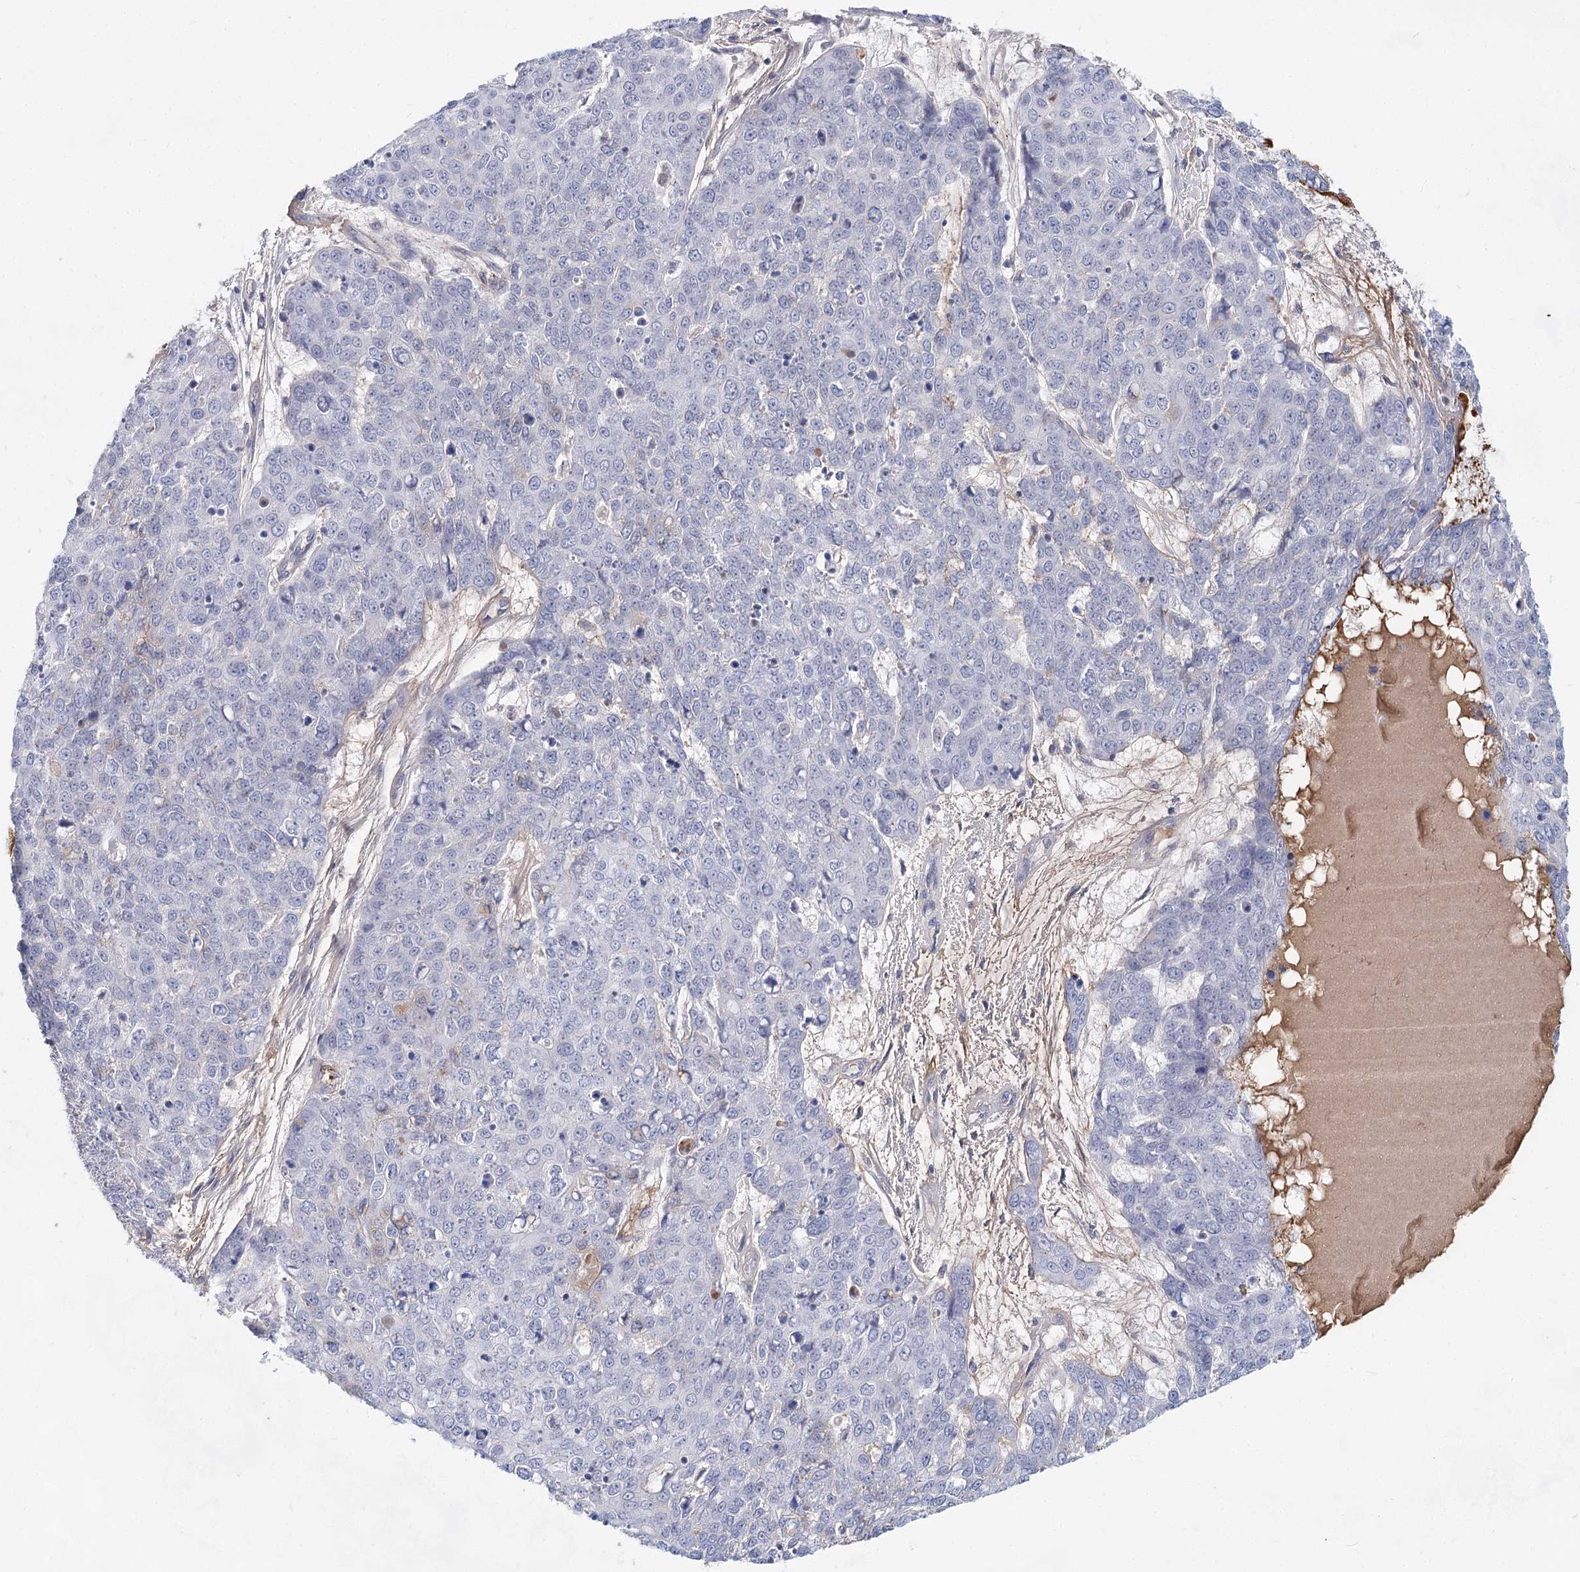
{"staining": {"intensity": "negative", "quantity": "none", "location": "none"}, "tissue": "skin cancer", "cell_type": "Tumor cells", "image_type": "cancer", "snomed": [{"axis": "morphology", "description": "Squamous cell carcinoma, NOS"}, {"axis": "topography", "description": "Skin"}], "caption": "The photomicrograph demonstrates no significant expression in tumor cells of skin squamous cell carcinoma. (Brightfield microscopy of DAB IHC at high magnification).", "gene": "TASOR2", "patient": {"sex": "female", "age": 44}}